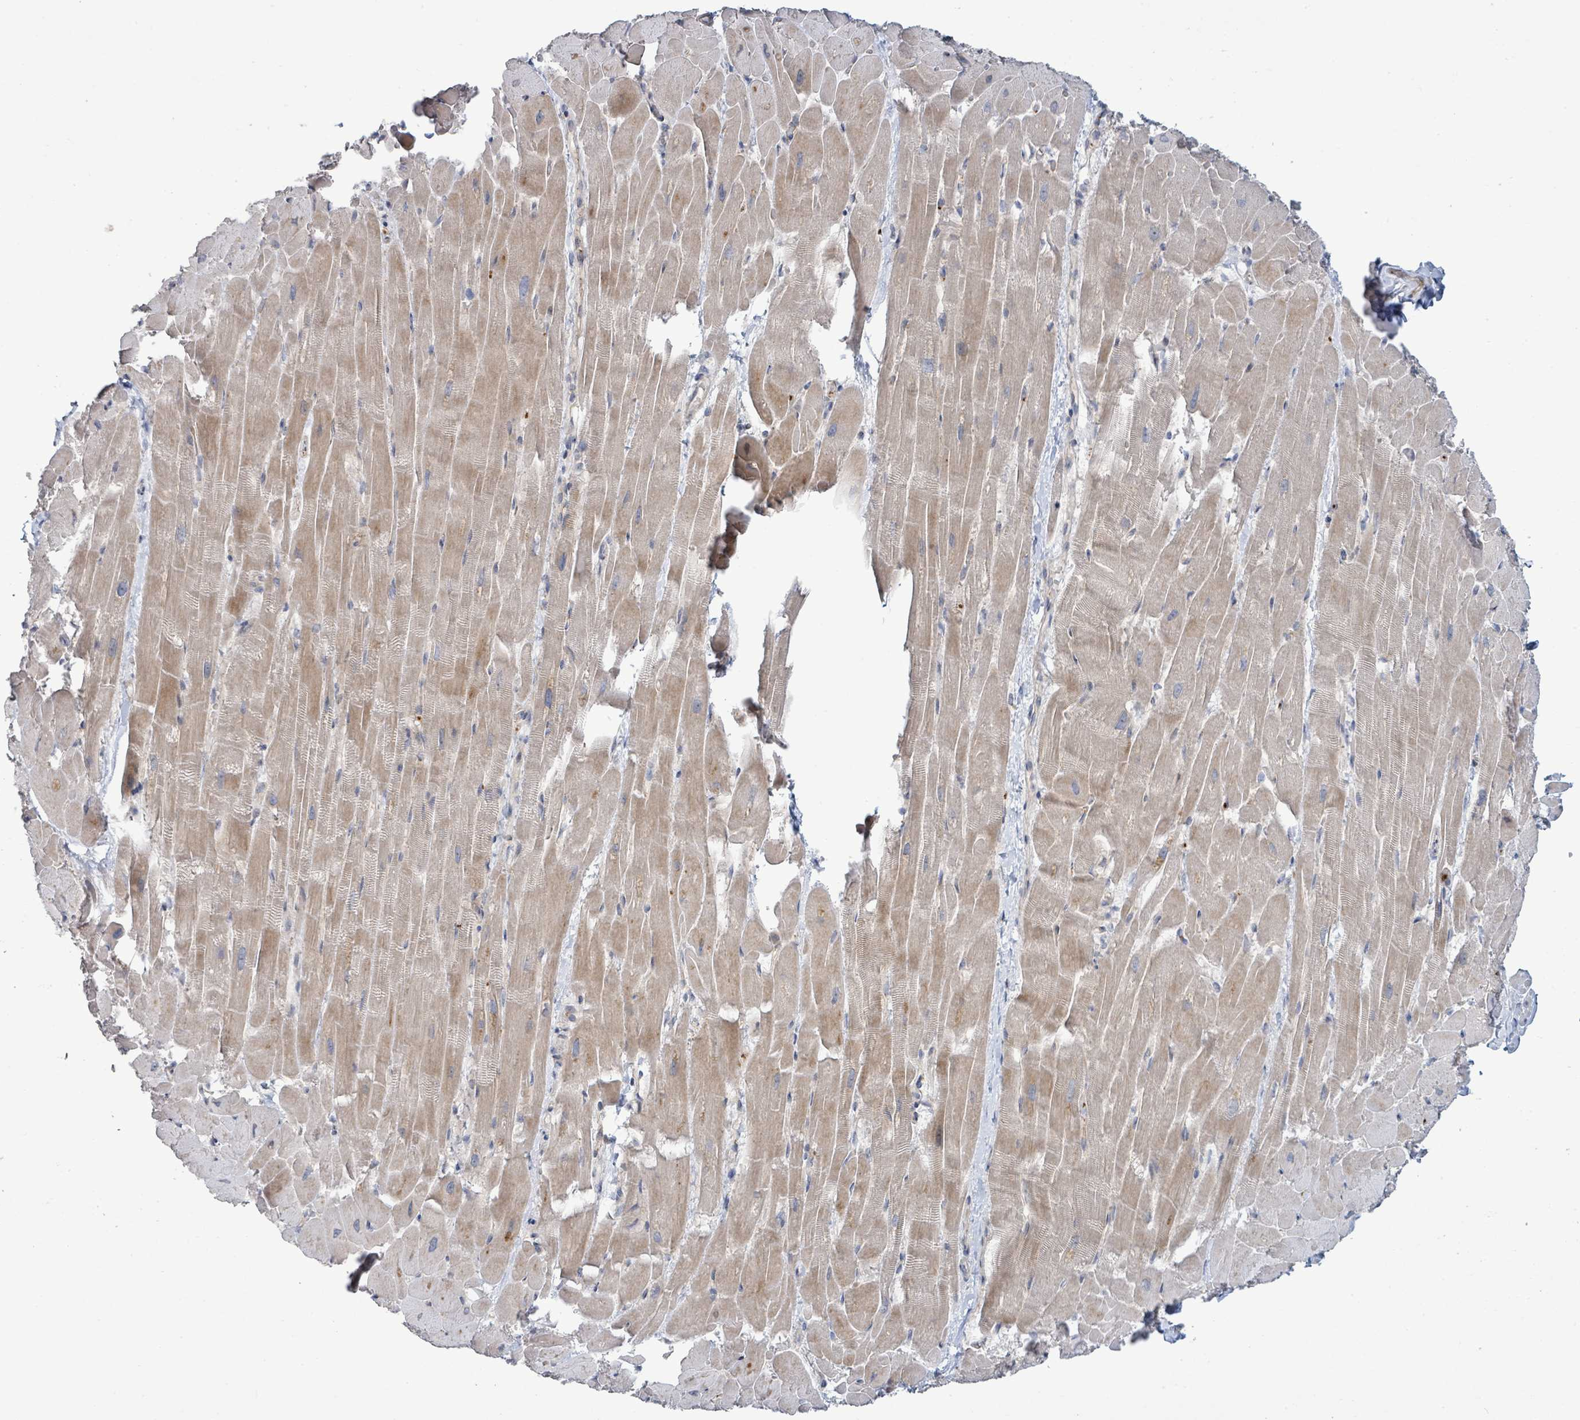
{"staining": {"intensity": "weak", "quantity": "25%-75%", "location": "cytoplasmic/membranous"}, "tissue": "heart muscle", "cell_type": "Cardiomyocytes", "image_type": "normal", "snomed": [{"axis": "morphology", "description": "Normal tissue, NOS"}, {"axis": "topography", "description": "Heart"}], "caption": "The immunohistochemical stain shows weak cytoplasmic/membranous staining in cardiomyocytes of unremarkable heart muscle.", "gene": "LILRA4", "patient": {"sex": "male", "age": 37}}